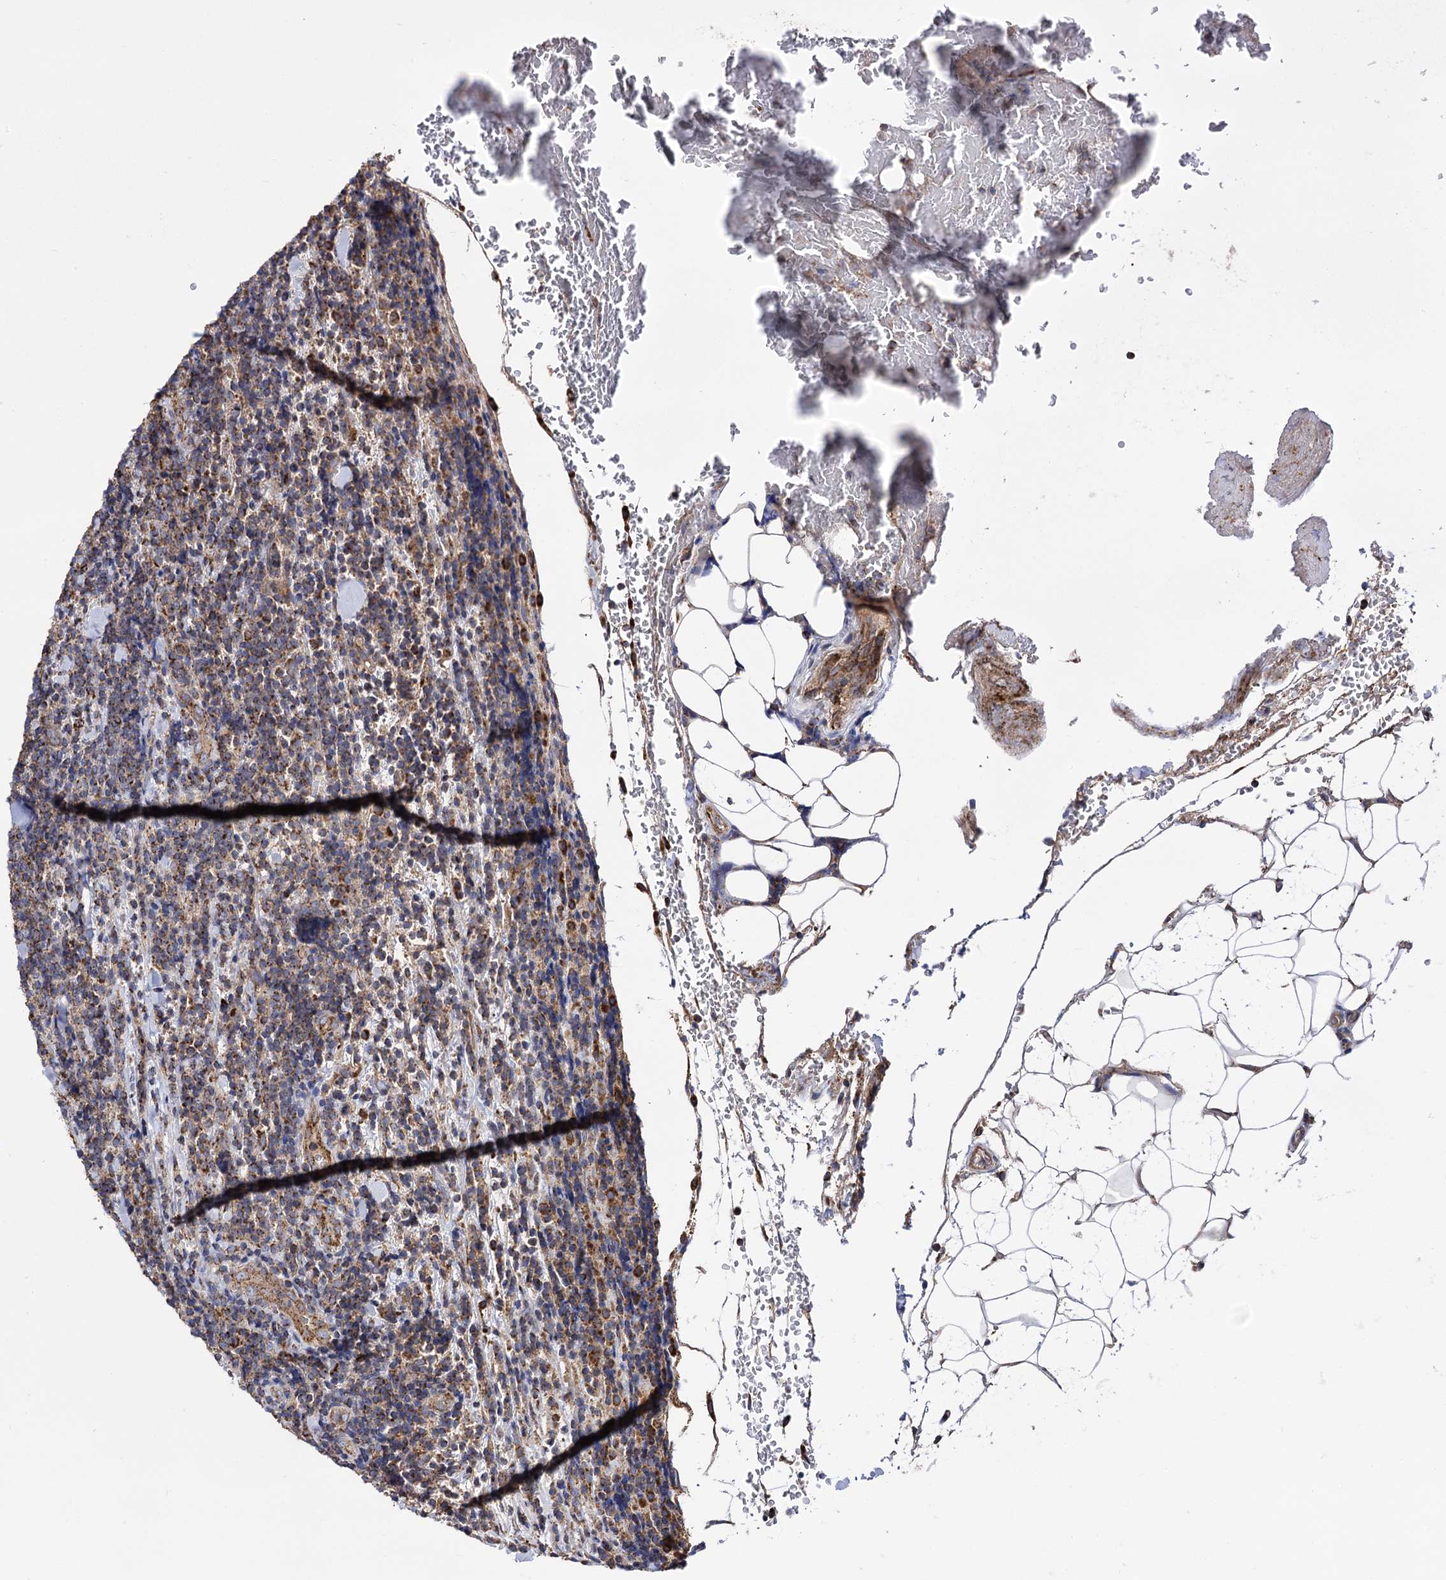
{"staining": {"intensity": "moderate", "quantity": ">75%", "location": "cytoplasmic/membranous"}, "tissue": "lymphoma", "cell_type": "Tumor cells", "image_type": "cancer", "snomed": [{"axis": "morphology", "description": "Malignant lymphoma, non-Hodgkin's type, Low grade"}, {"axis": "topography", "description": "Lymph node"}], "caption": "DAB immunohistochemical staining of low-grade malignant lymphoma, non-Hodgkin's type demonstrates moderate cytoplasmic/membranous protein expression in about >75% of tumor cells.", "gene": "IQCH", "patient": {"sex": "male", "age": 66}}